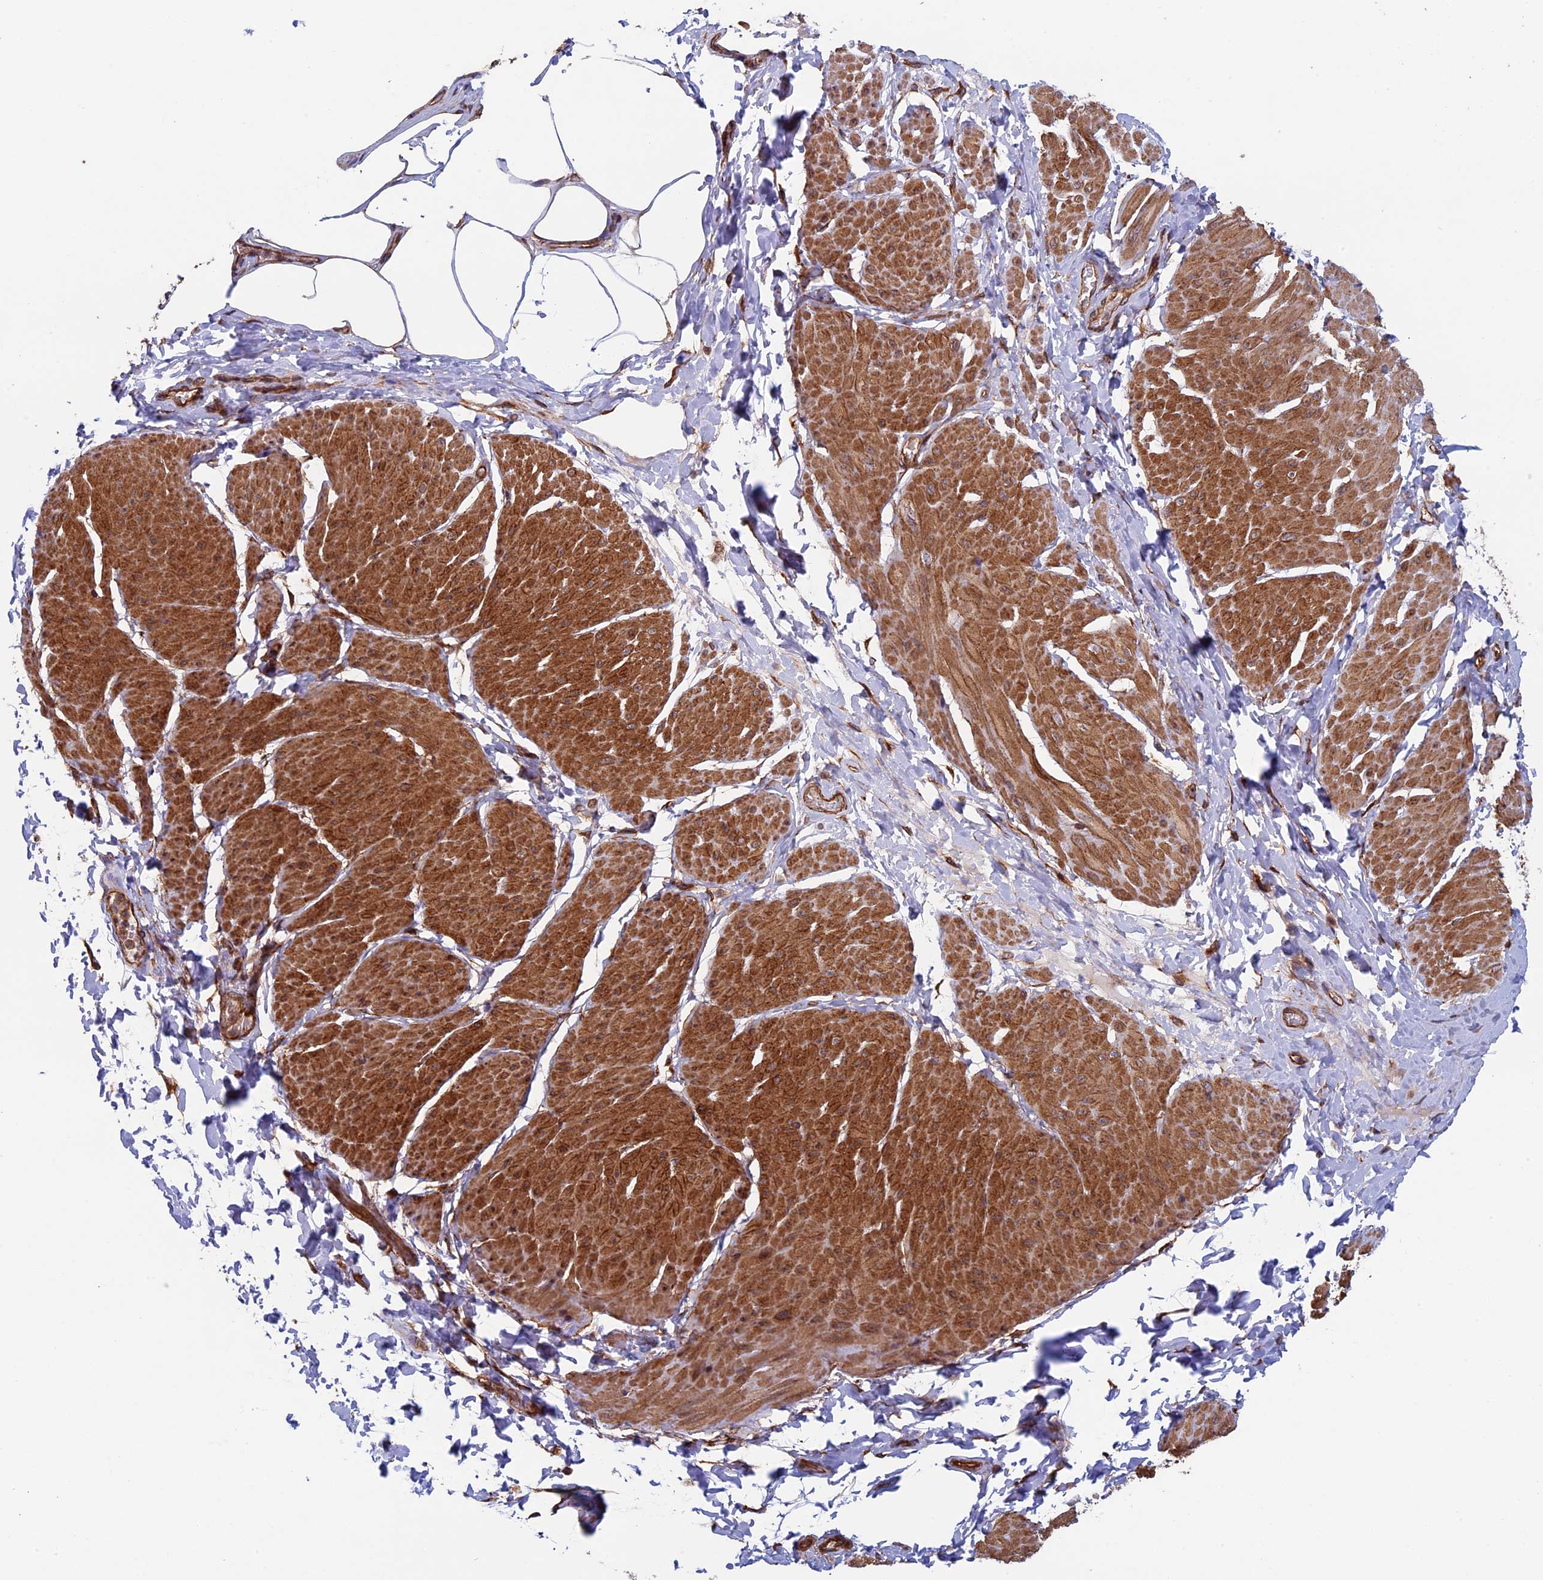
{"staining": {"intensity": "moderate", "quantity": ">75%", "location": "cytoplasmic/membranous"}, "tissue": "smooth muscle", "cell_type": "Smooth muscle cells", "image_type": "normal", "snomed": [{"axis": "morphology", "description": "Urothelial carcinoma, High grade"}, {"axis": "topography", "description": "Urinary bladder"}], "caption": "Immunohistochemical staining of benign human smooth muscle reveals medium levels of moderate cytoplasmic/membranous staining in about >75% of smooth muscle cells.", "gene": "CCDC8", "patient": {"sex": "male", "age": 46}}